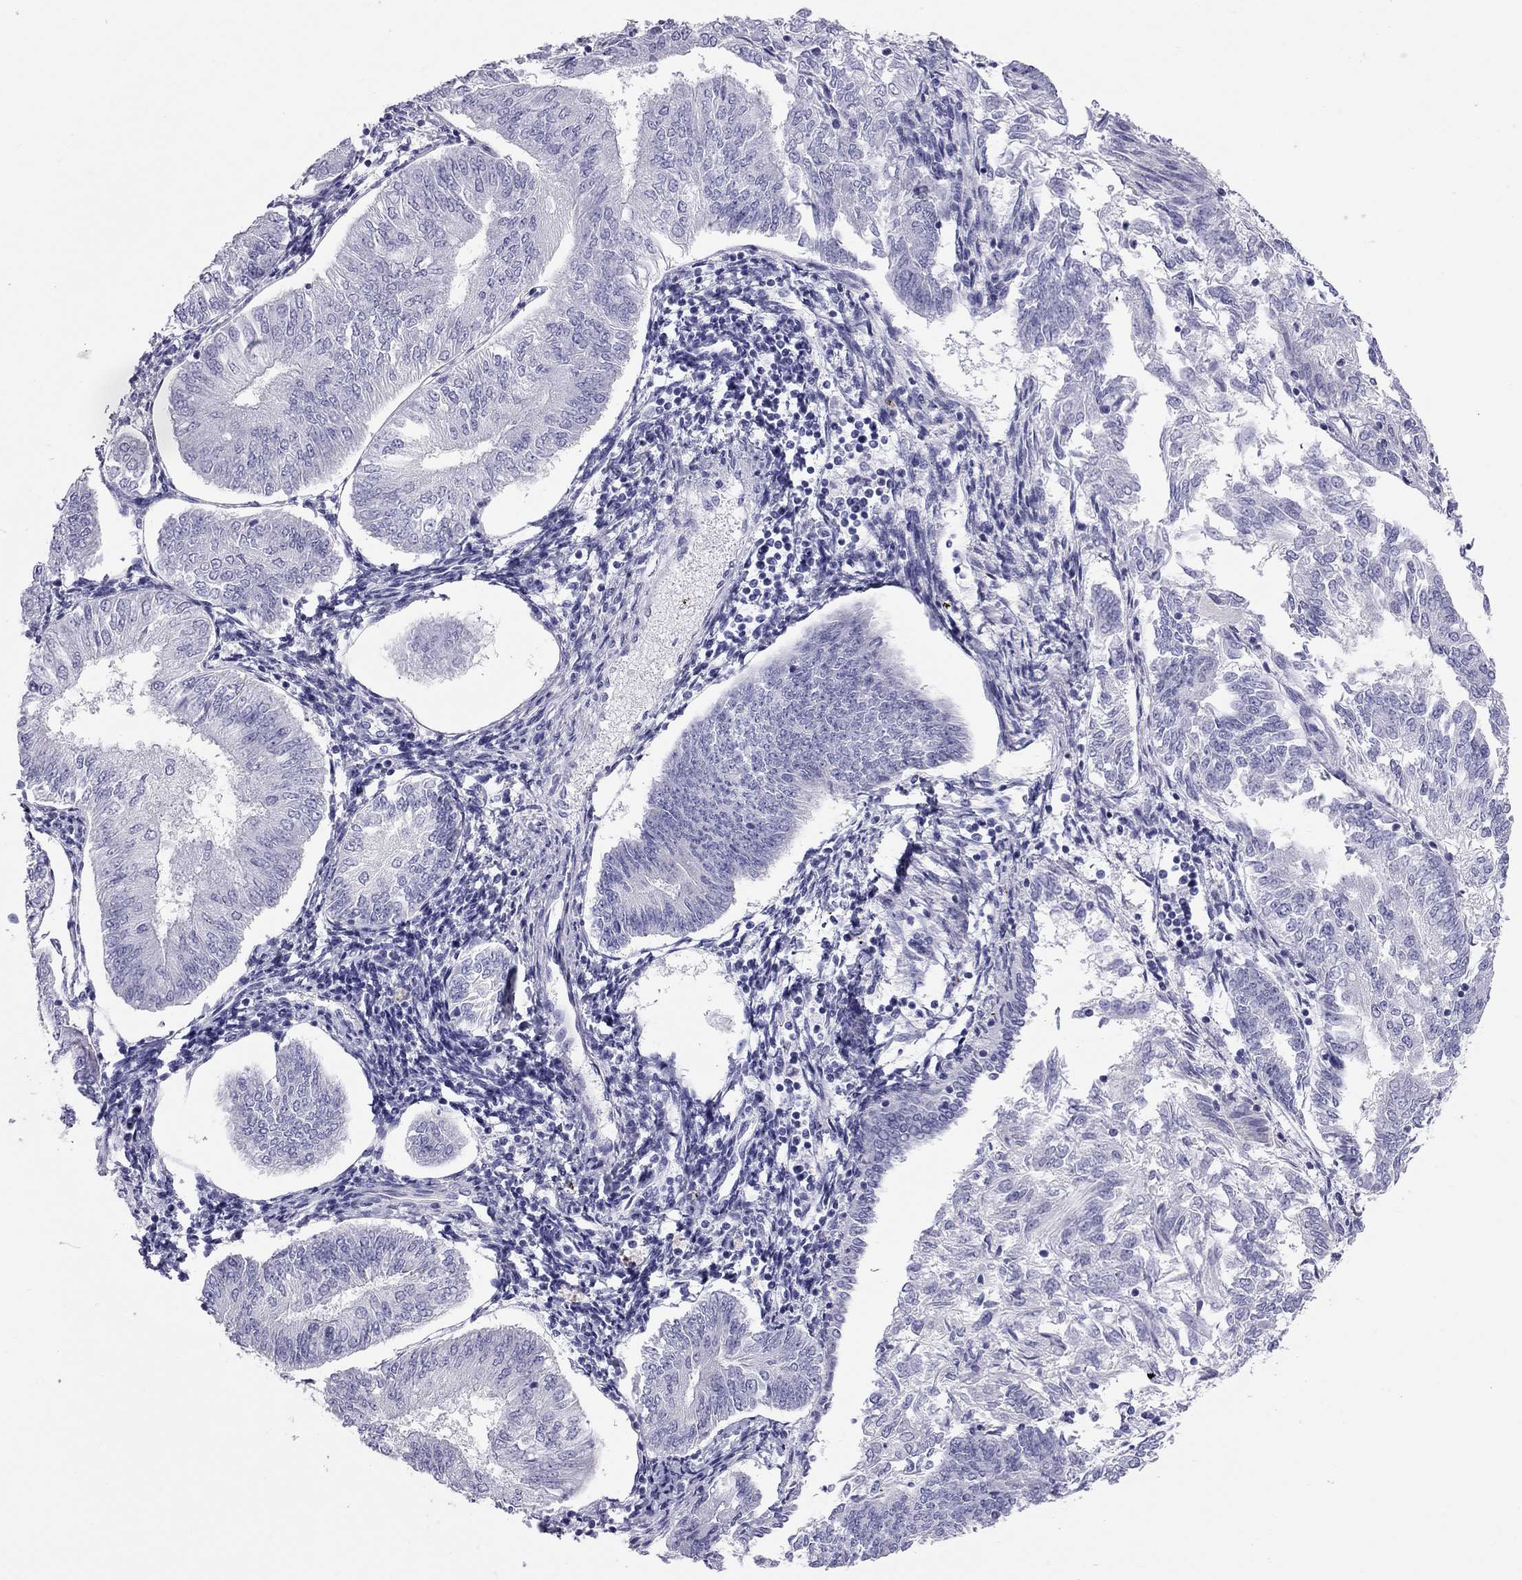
{"staining": {"intensity": "negative", "quantity": "none", "location": "none"}, "tissue": "endometrial cancer", "cell_type": "Tumor cells", "image_type": "cancer", "snomed": [{"axis": "morphology", "description": "Adenocarcinoma, NOS"}, {"axis": "topography", "description": "Endometrium"}], "caption": "Tumor cells are negative for brown protein staining in adenocarcinoma (endometrial). (DAB (3,3'-diaminobenzidine) immunohistochemistry (IHC) with hematoxylin counter stain).", "gene": "TRPM3", "patient": {"sex": "female", "age": 58}}